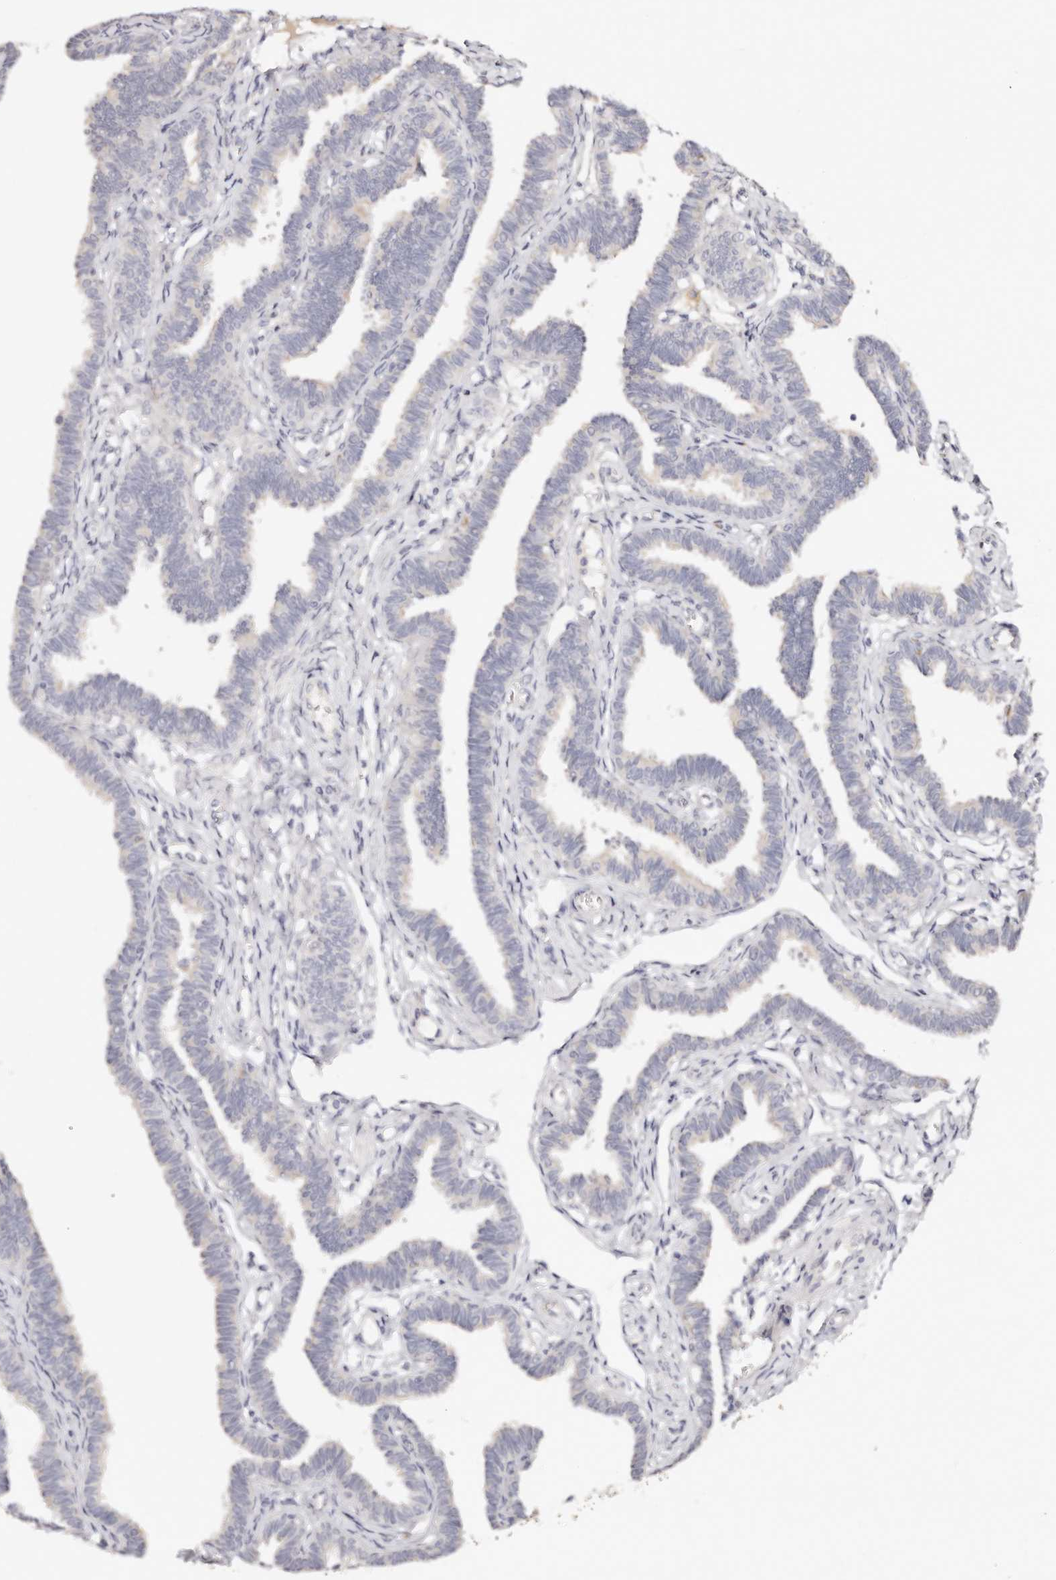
{"staining": {"intensity": "negative", "quantity": "none", "location": "none"}, "tissue": "fallopian tube", "cell_type": "Glandular cells", "image_type": "normal", "snomed": [{"axis": "morphology", "description": "Normal tissue, NOS"}, {"axis": "topography", "description": "Fallopian tube"}, {"axis": "topography", "description": "Ovary"}], "caption": "Immunohistochemical staining of benign human fallopian tube reveals no significant positivity in glandular cells. (DAB (3,3'-diaminobenzidine) IHC with hematoxylin counter stain).", "gene": "DNASE1", "patient": {"sex": "female", "age": 23}}